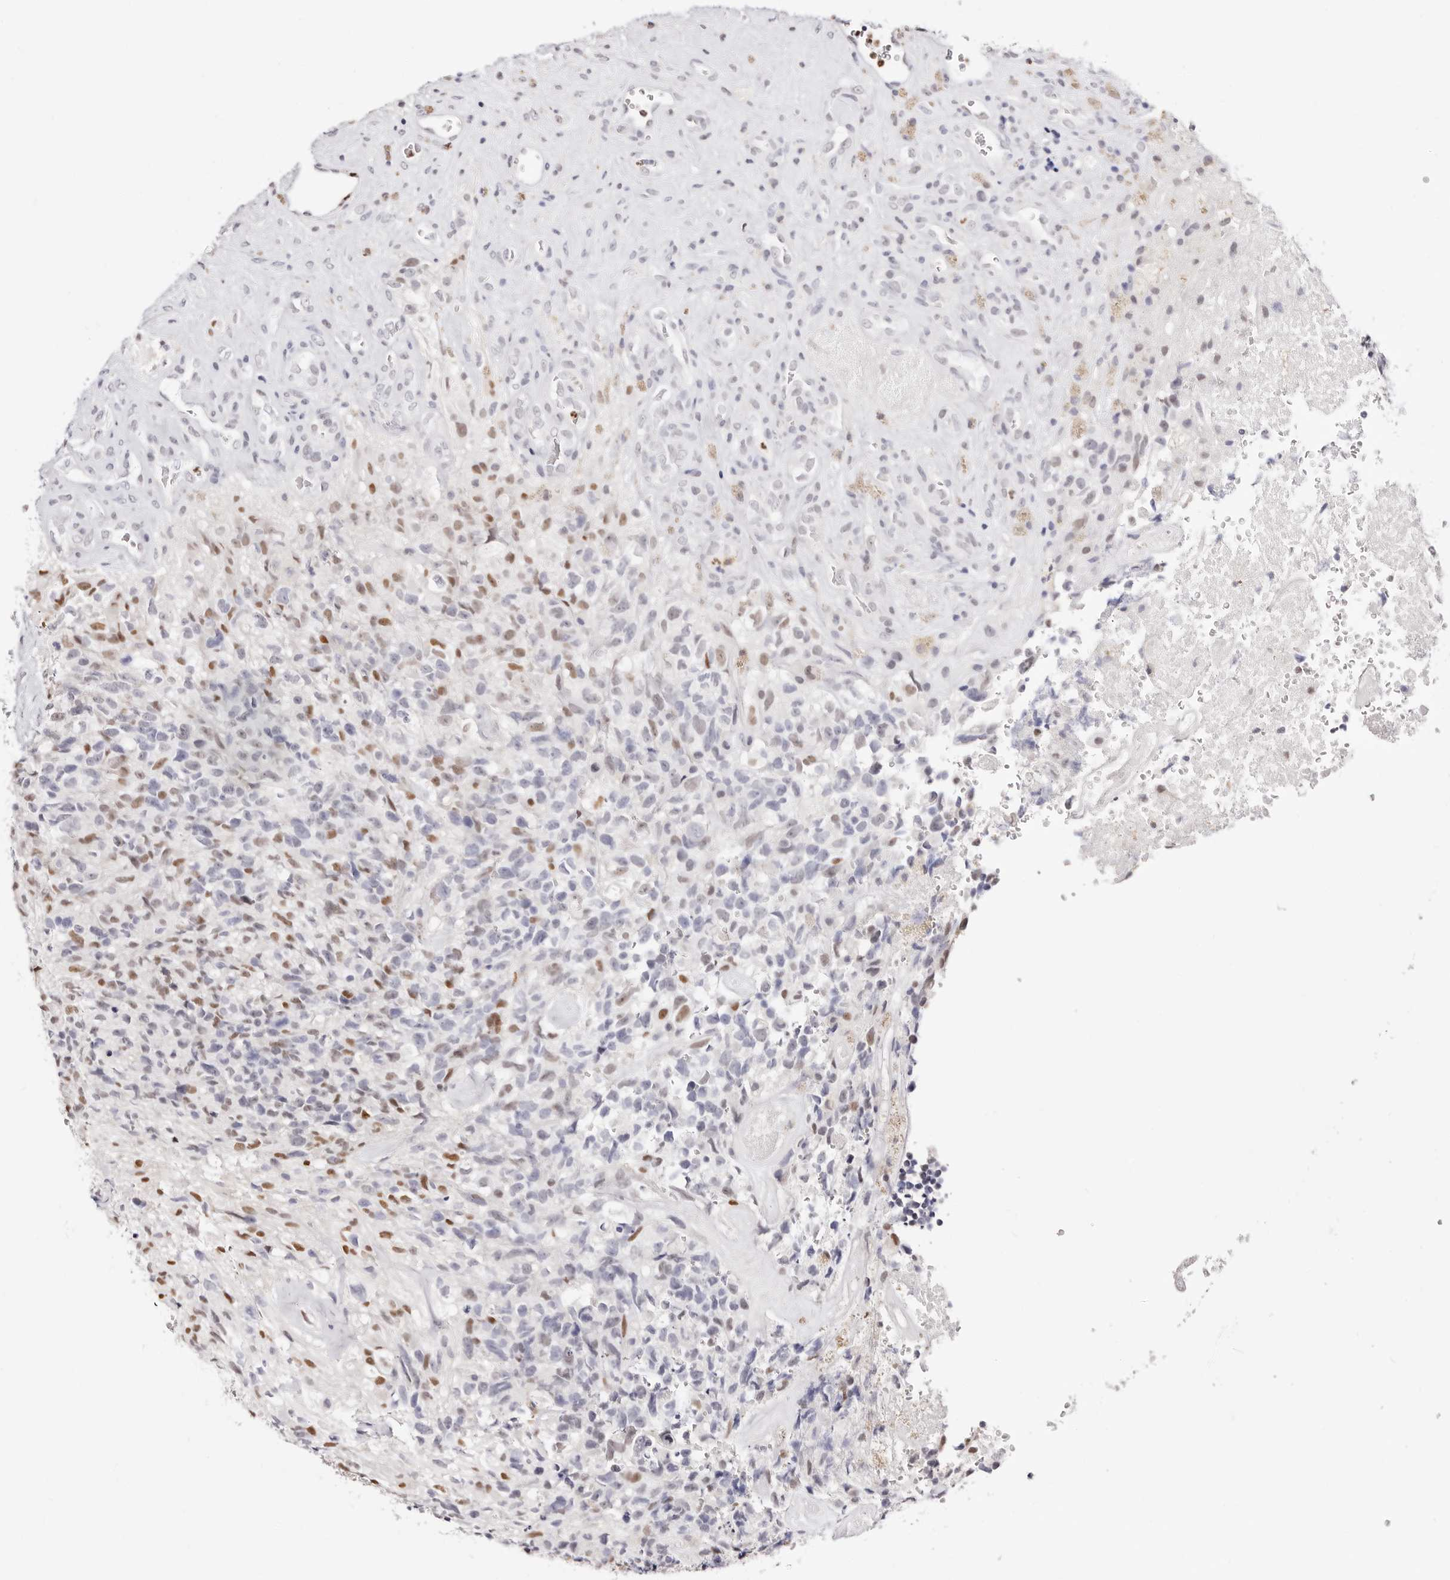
{"staining": {"intensity": "moderate", "quantity": "<25%", "location": "nuclear"}, "tissue": "glioma", "cell_type": "Tumor cells", "image_type": "cancer", "snomed": [{"axis": "morphology", "description": "Glioma, malignant, High grade"}, {"axis": "topography", "description": "Brain"}], "caption": "A low amount of moderate nuclear positivity is present in approximately <25% of tumor cells in malignant glioma (high-grade) tissue.", "gene": "TKT", "patient": {"sex": "male", "age": 69}}